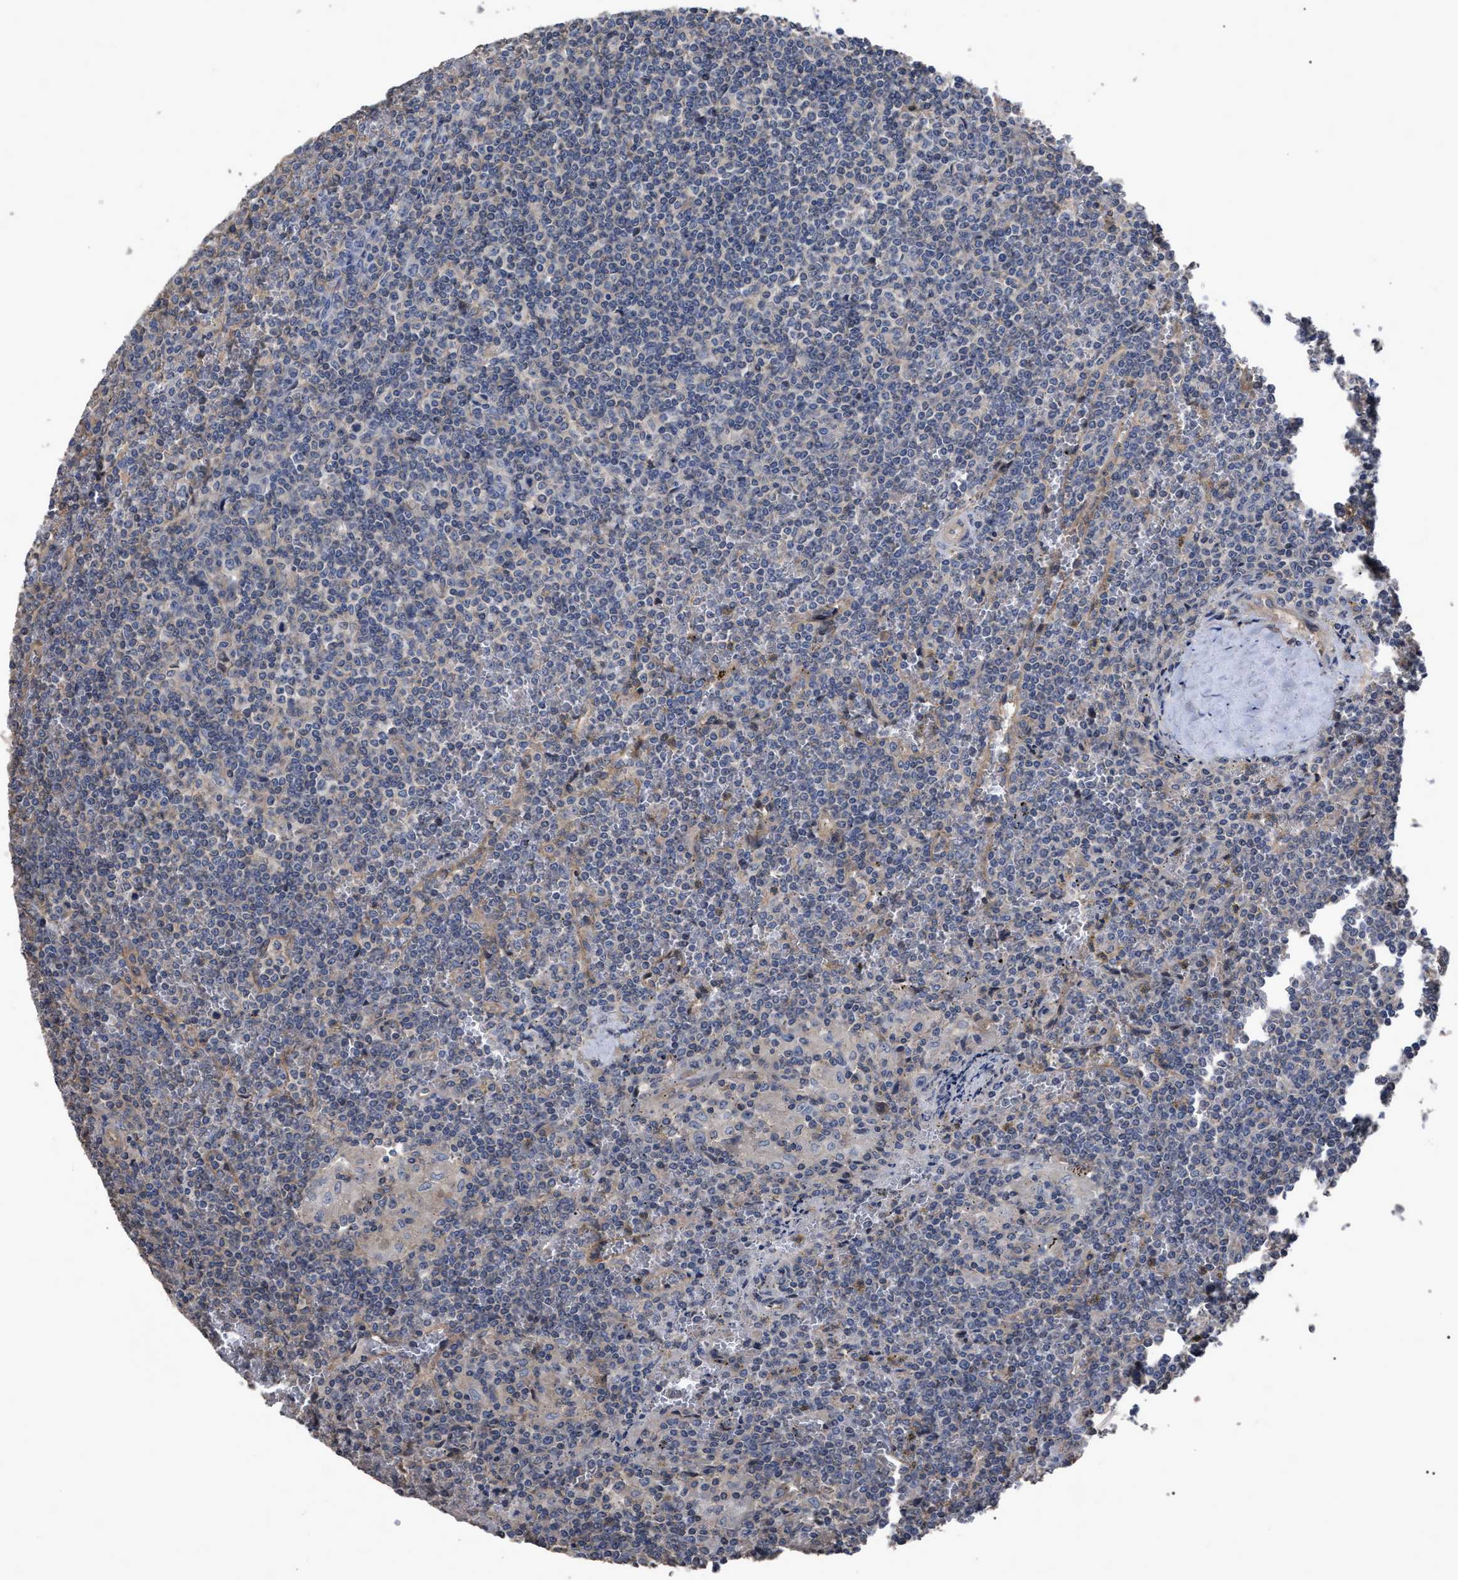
{"staining": {"intensity": "negative", "quantity": "none", "location": "none"}, "tissue": "lymphoma", "cell_type": "Tumor cells", "image_type": "cancer", "snomed": [{"axis": "morphology", "description": "Malignant lymphoma, non-Hodgkin's type, Low grade"}, {"axis": "topography", "description": "Spleen"}], "caption": "IHC micrograph of neoplastic tissue: malignant lymphoma, non-Hodgkin's type (low-grade) stained with DAB (3,3'-diaminobenzidine) exhibits no significant protein staining in tumor cells. (Stains: DAB IHC with hematoxylin counter stain, Microscopy: brightfield microscopy at high magnification).", "gene": "BTN2A1", "patient": {"sex": "female", "age": 19}}